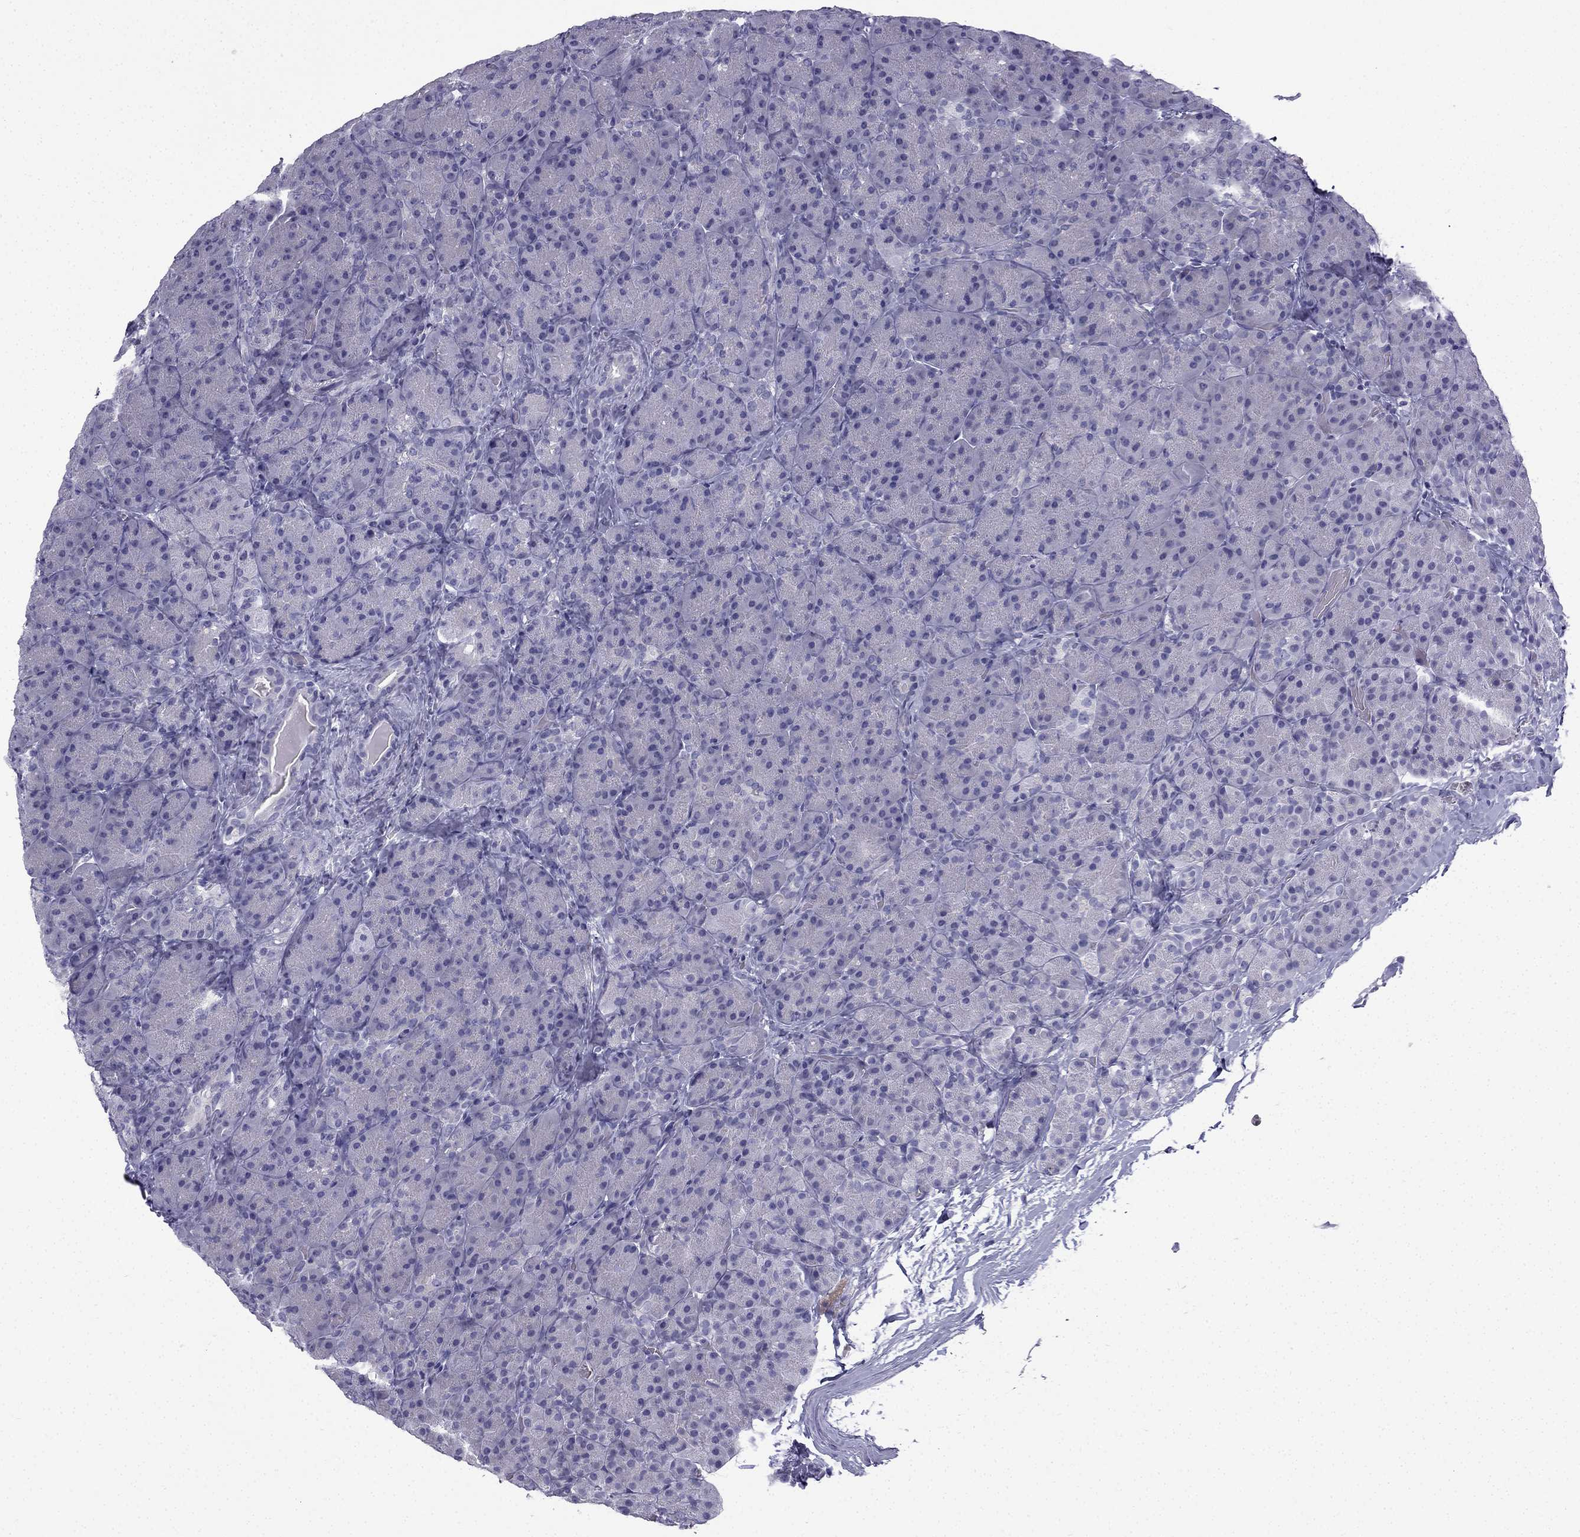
{"staining": {"intensity": "negative", "quantity": "none", "location": "none"}, "tissue": "pancreas", "cell_type": "Exocrine glandular cells", "image_type": "normal", "snomed": [{"axis": "morphology", "description": "Normal tissue, NOS"}, {"axis": "topography", "description": "Pancreas"}], "caption": "Exocrine glandular cells are negative for protein expression in unremarkable human pancreas. (Stains: DAB IHC with hematoxylin counter stain, Microscopy: brightfield microscopy at high magnification).", "gene": "CFAP53", "patient": {"sex": "male", "age": 57}}